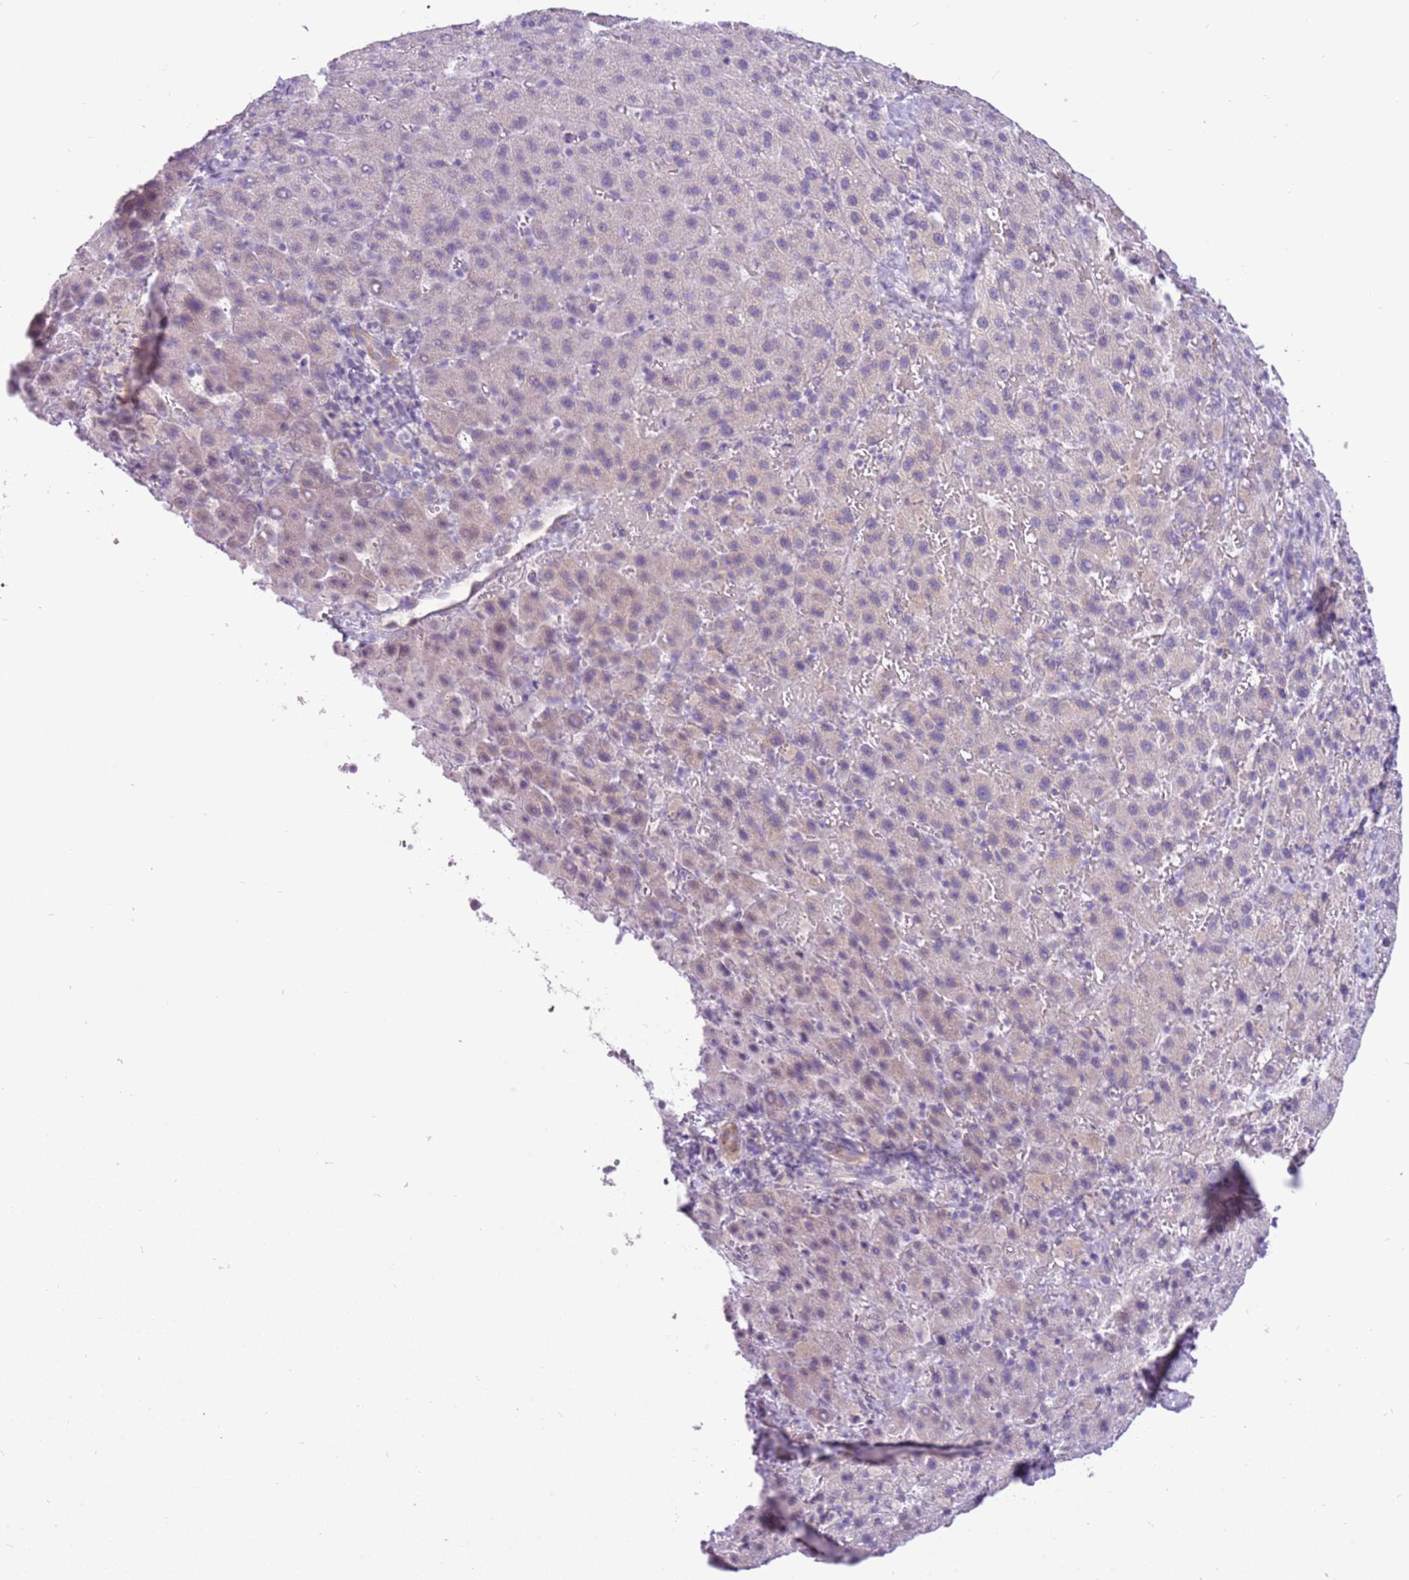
{"staining": {"intensity": "negative", "quantity": "none", "location": "none"}, "tissue": "liver cancer", "cell_type": "Tumor cells", "image_type": "cancer", "snomed": [{"axis": "morphology", "description": "Carcinoma, Hepatocellular, NOS"}, {"axis": "topography", "description": "Liver"}], "caption": "DAB immunohistochemical staining of liver hepatocellular carcinoma displays no significant staining in tumor cells.", "gene": "FAM120C", "patient": {"sex": "female", "age": 58}}